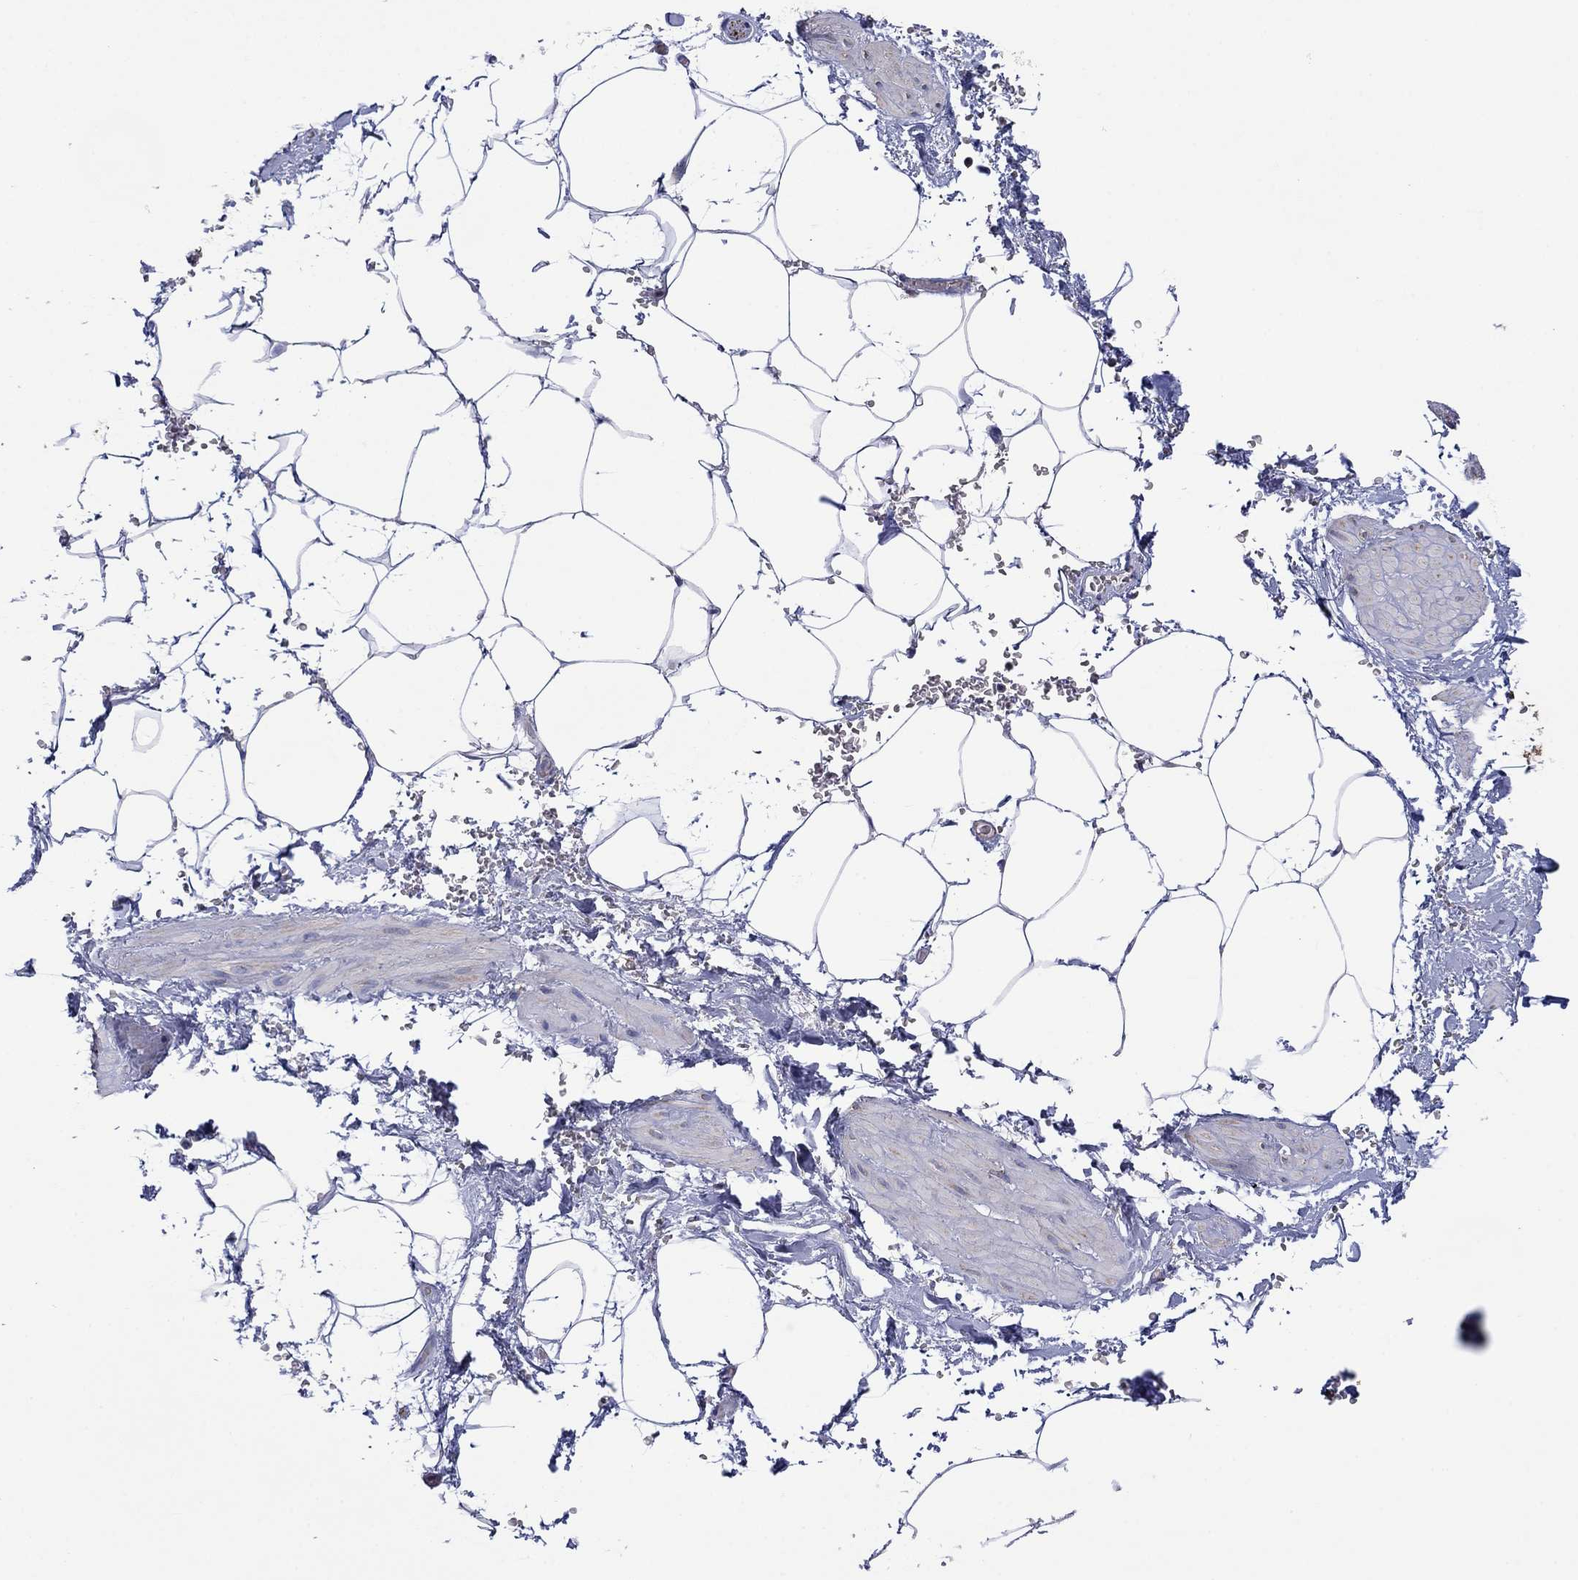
{"staining": {"intensity": "negative", "quantity": "none", "location": "none"}, "tissue": "adipose tissue", "cell_type": "Adipocytes", "image_type": "normal", "snomed": [{"axis": "morphology", "description": "Normal tissue, NOS"}, {"axis": "topography", "description": "Soft tissue"}, {"axis": "topography", "description": "Adipose tissue"}, {"axis": "topography", "description": "Vascular tissue"}, {"axis": "topography", "description": "Peripheral nerve tissue"}], "caption": "Benign adipose tissue was stained to show a protein in brown. There is no significant positivity in adipocytes. (Brightfield microscopy of DAB (3,3'-diaminobenzidine) immunohistochemistry (IHC) at high magnification).", "gene": "TPRN", "patient": {"sex": "male", "age": 68}}